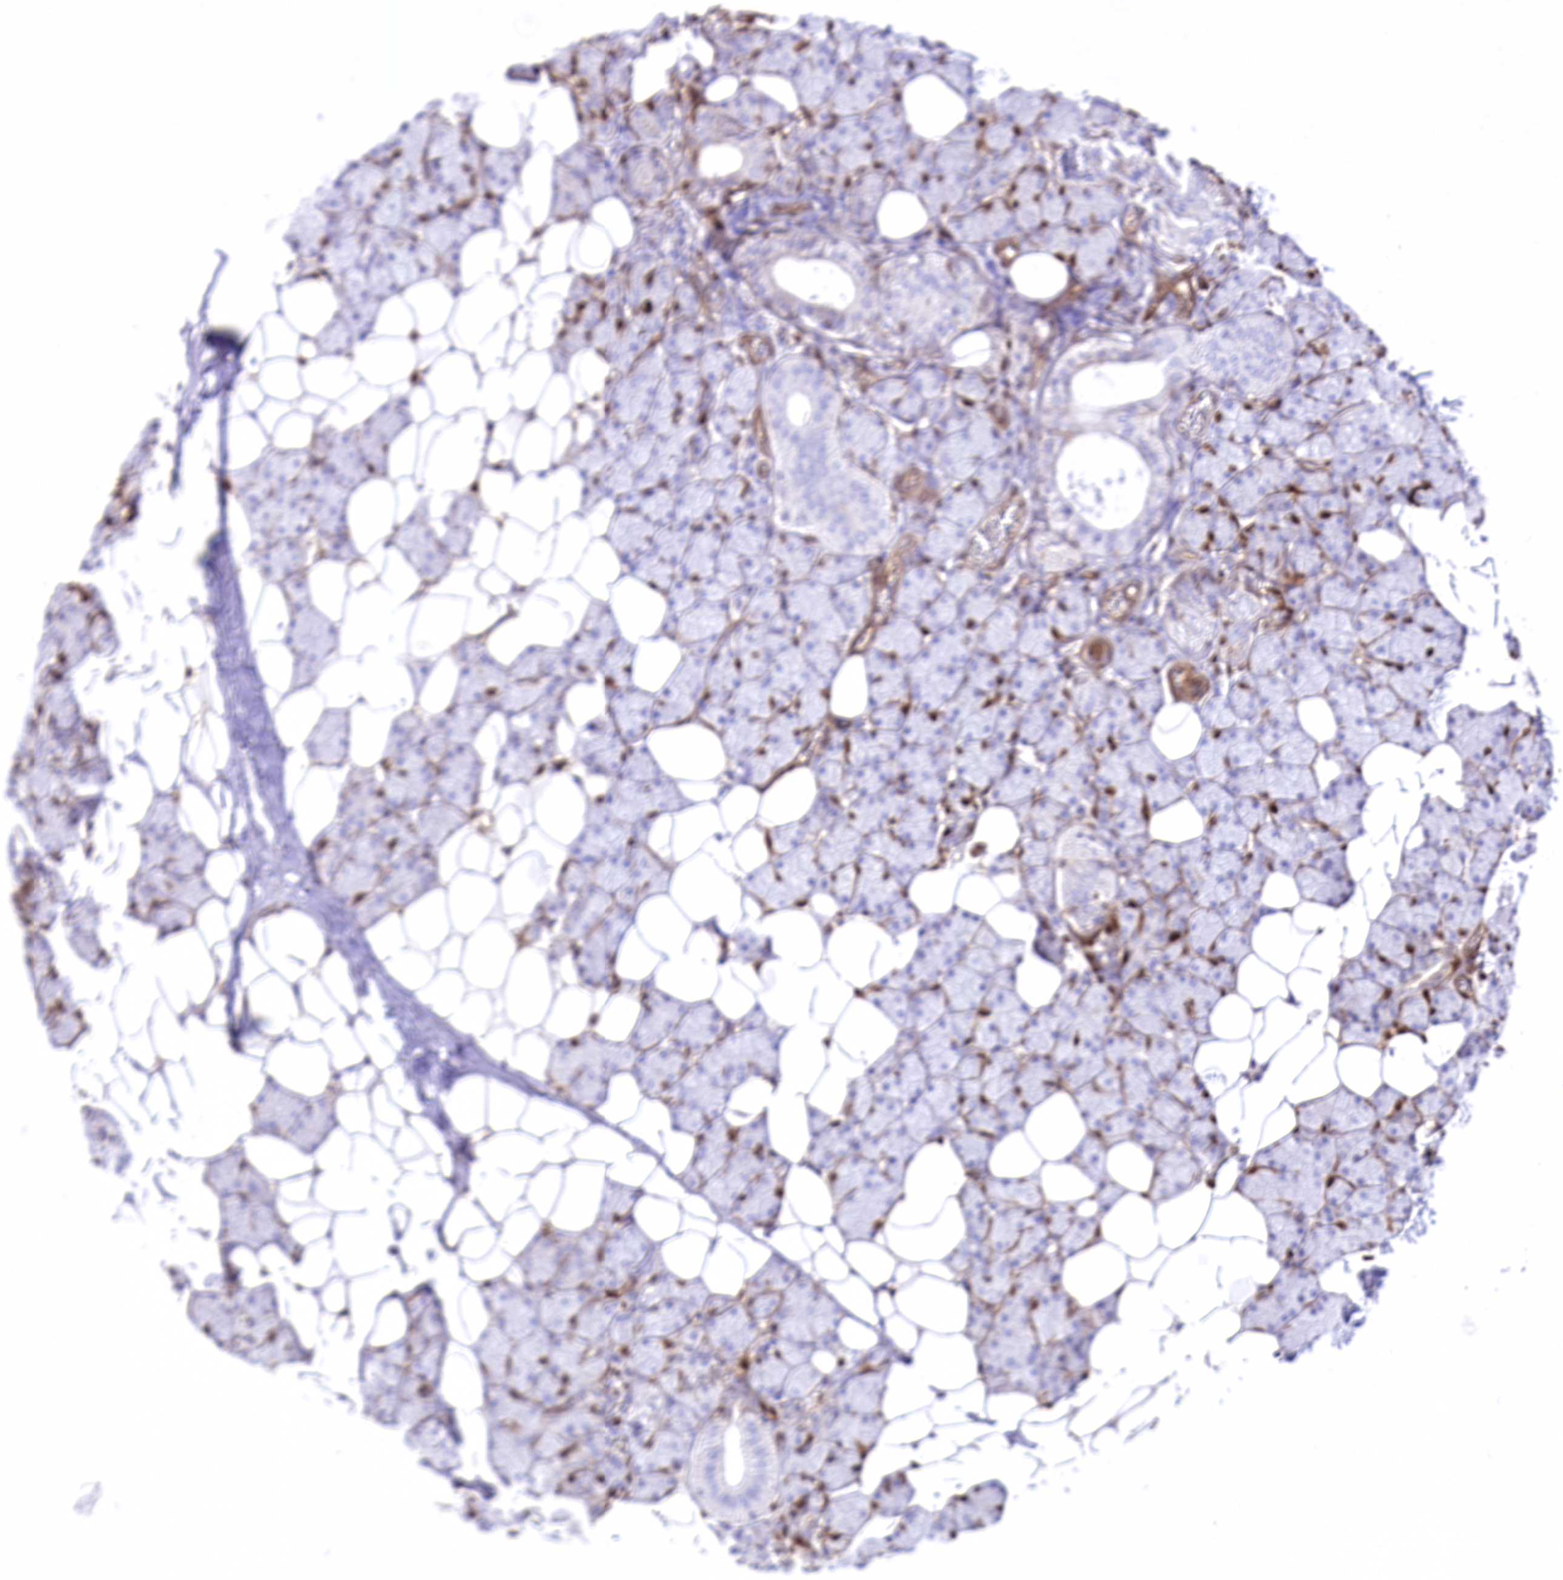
{"staining": {"intensity": "strong", "quantity": "<25%", "location": "nuclear"}, "tissue": "salivary gland", "cell_type": "Glandular cells", "image_type": "normal", "snomed": [{"axis": "morphology", "description": "Normal tissue, NOS"}, {"axis": "topography", "description": "Salivary gland"}], "caption": "Protein analysis of normal salivary gland reveals strong nuclear expression in about <25% of glandular cells.", "gene": "PTMS", "patient": {"sex": "female", "age": 33}}